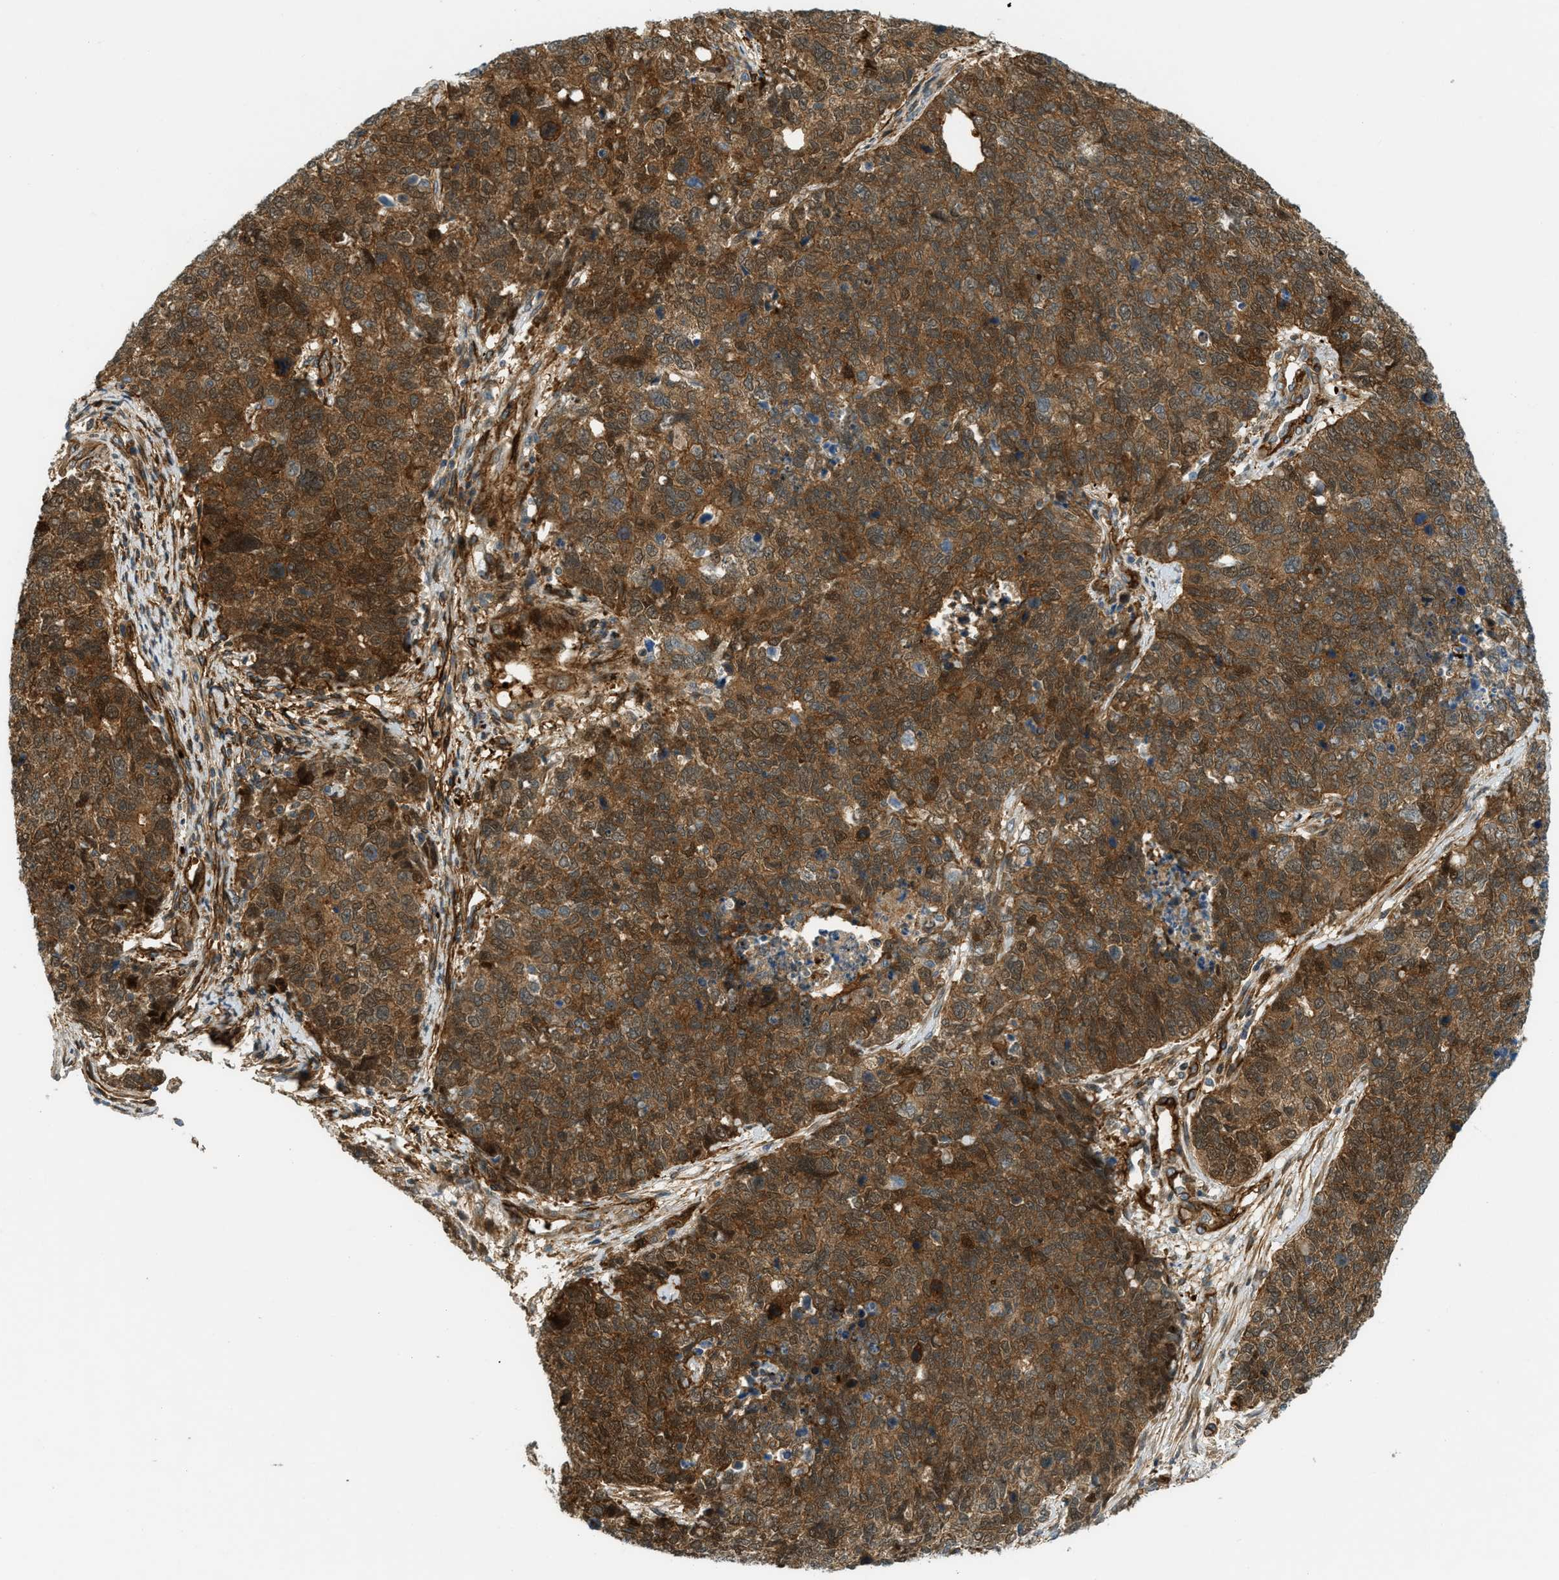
{"staining": {"intensity": "moderate", "quantity": ">75%", "location": "cytoplasmic/membranous"}, "tissue": "cervical cancer", "cell_type": "Tumor cells", "image_type": "cancer", "snomed": [{"axis": "morphology", "description": "Squamous cell carcinoma, NOS"}, {"axis": "topography", "description": "Cervix"}], "caption": "Human cervical cancer stained with a protein marker exhibits moderate staining in tumor cells.", "gene": "EDNRA", "patient": {"sex": "female", "age": 63}}